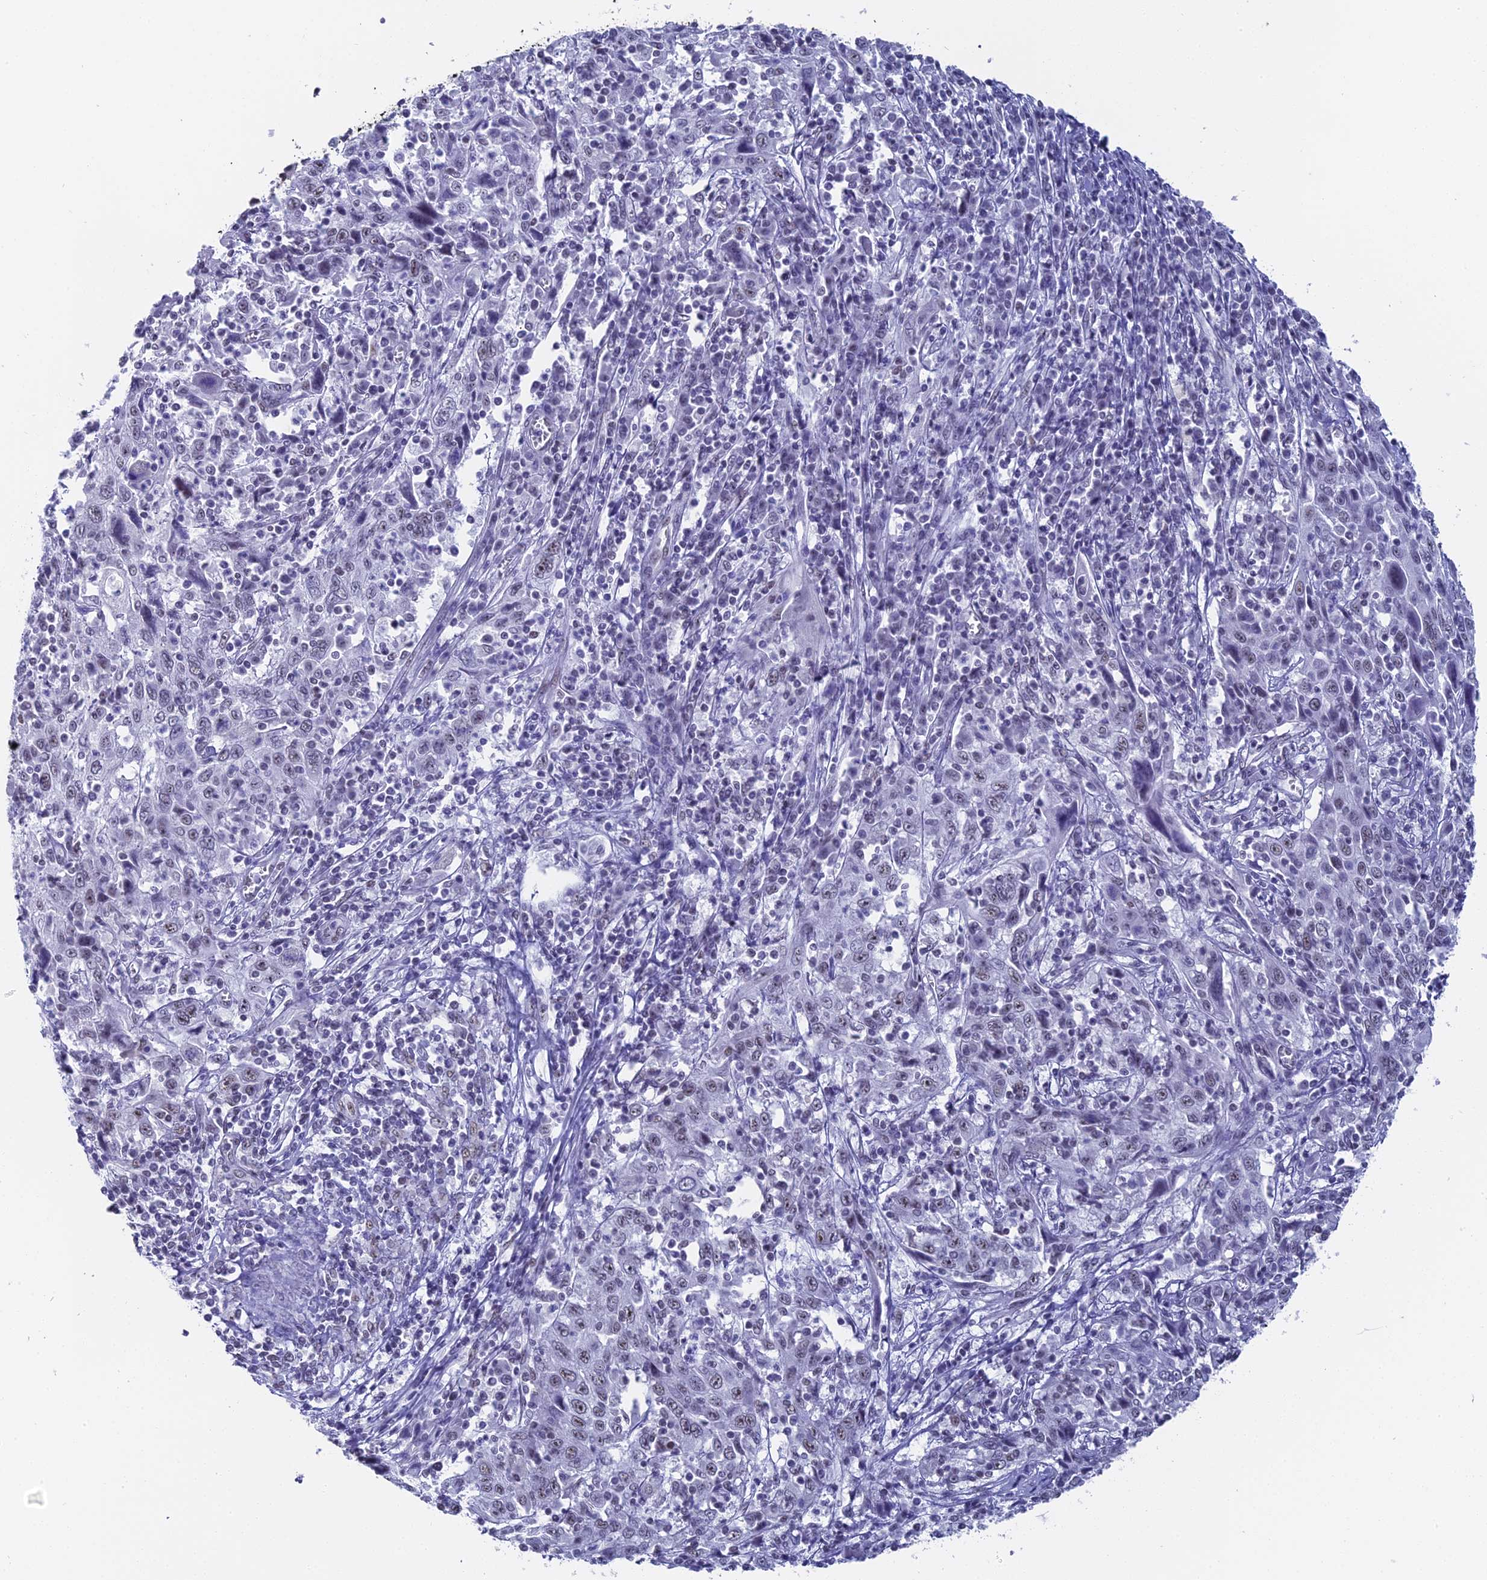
{"staining": {"intensity": "negative", "quantity": "none", "location": "none"}, "tissue": "cervical cancer", "cell_type": "Tumor cells", "image_type": "cancer", "snomed": [{"axis": "morphology", "description": "Squamous cell carcinoma, NOS"}, {"axis": "topography", "description": "Cervix"}], "caption": "Photomicrograph shows no protein positivity in tumor cells of cervical squamous cell carcinoma tissue.", "gene": "CD2BP2", "patient": {"sex": "female", "age": 46}}